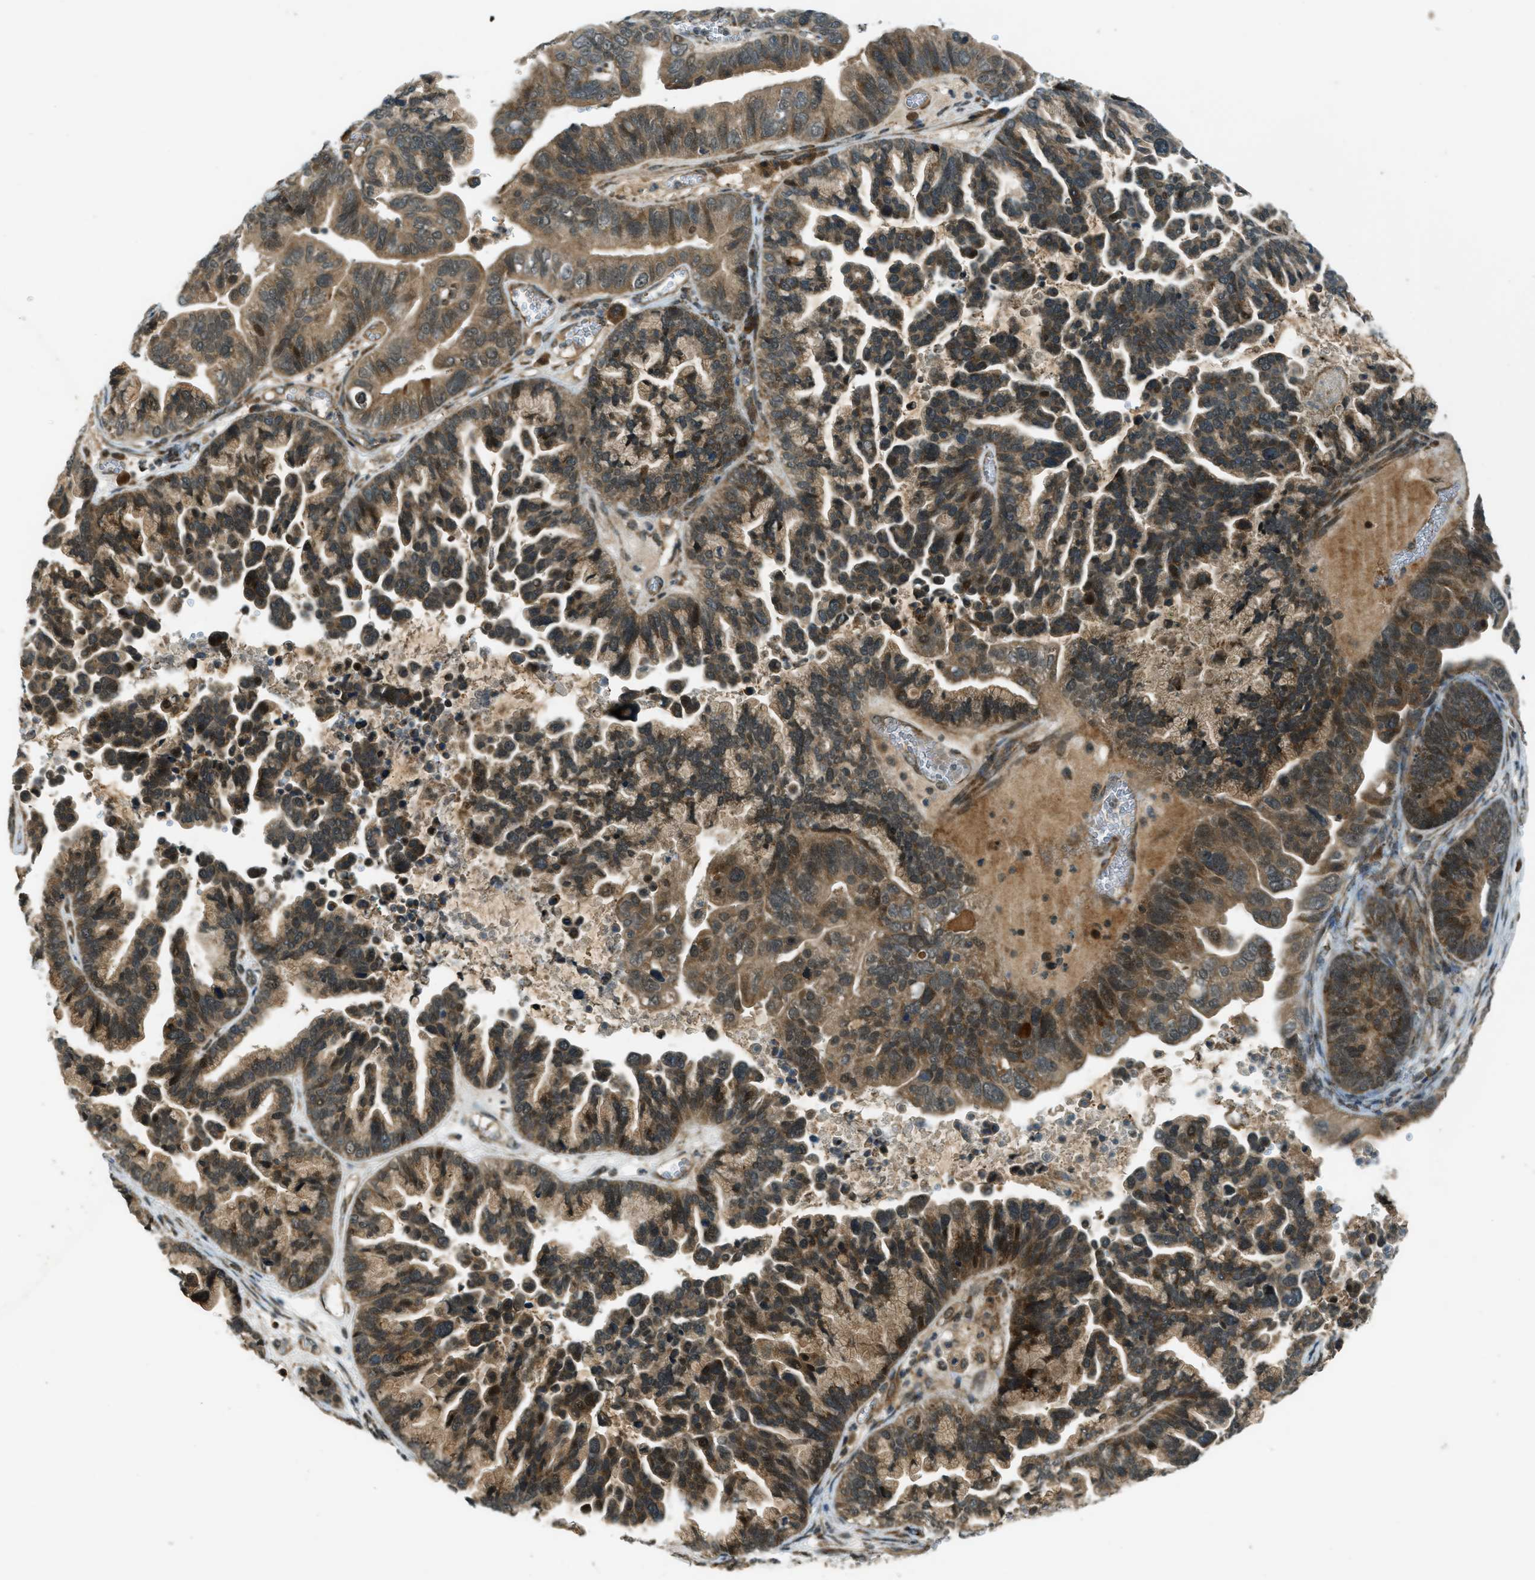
{"staining": {"intensity": "moderate", "quantity": ">75%", "location": "cytoplasmic/membranous"}, "tissue": "ovarian cancer", "cell_type": "Tumor cells", "image_type": "cancer", "snomed": [{"axis": "morphology", "description": "Cystadenocarcinoma, serous, NOS"}, {"axis": "topography", "description": "Ovary"}], "caption": "Immunohistochemistry of serous cystadenocarcinoma (ovarian) shows medium levels of moderate cytoplasmic/membranous positivity in about >75% of tumor cells.", "gene": "EIF2AK3", "patient": {"sex": "female", "age": 56}}